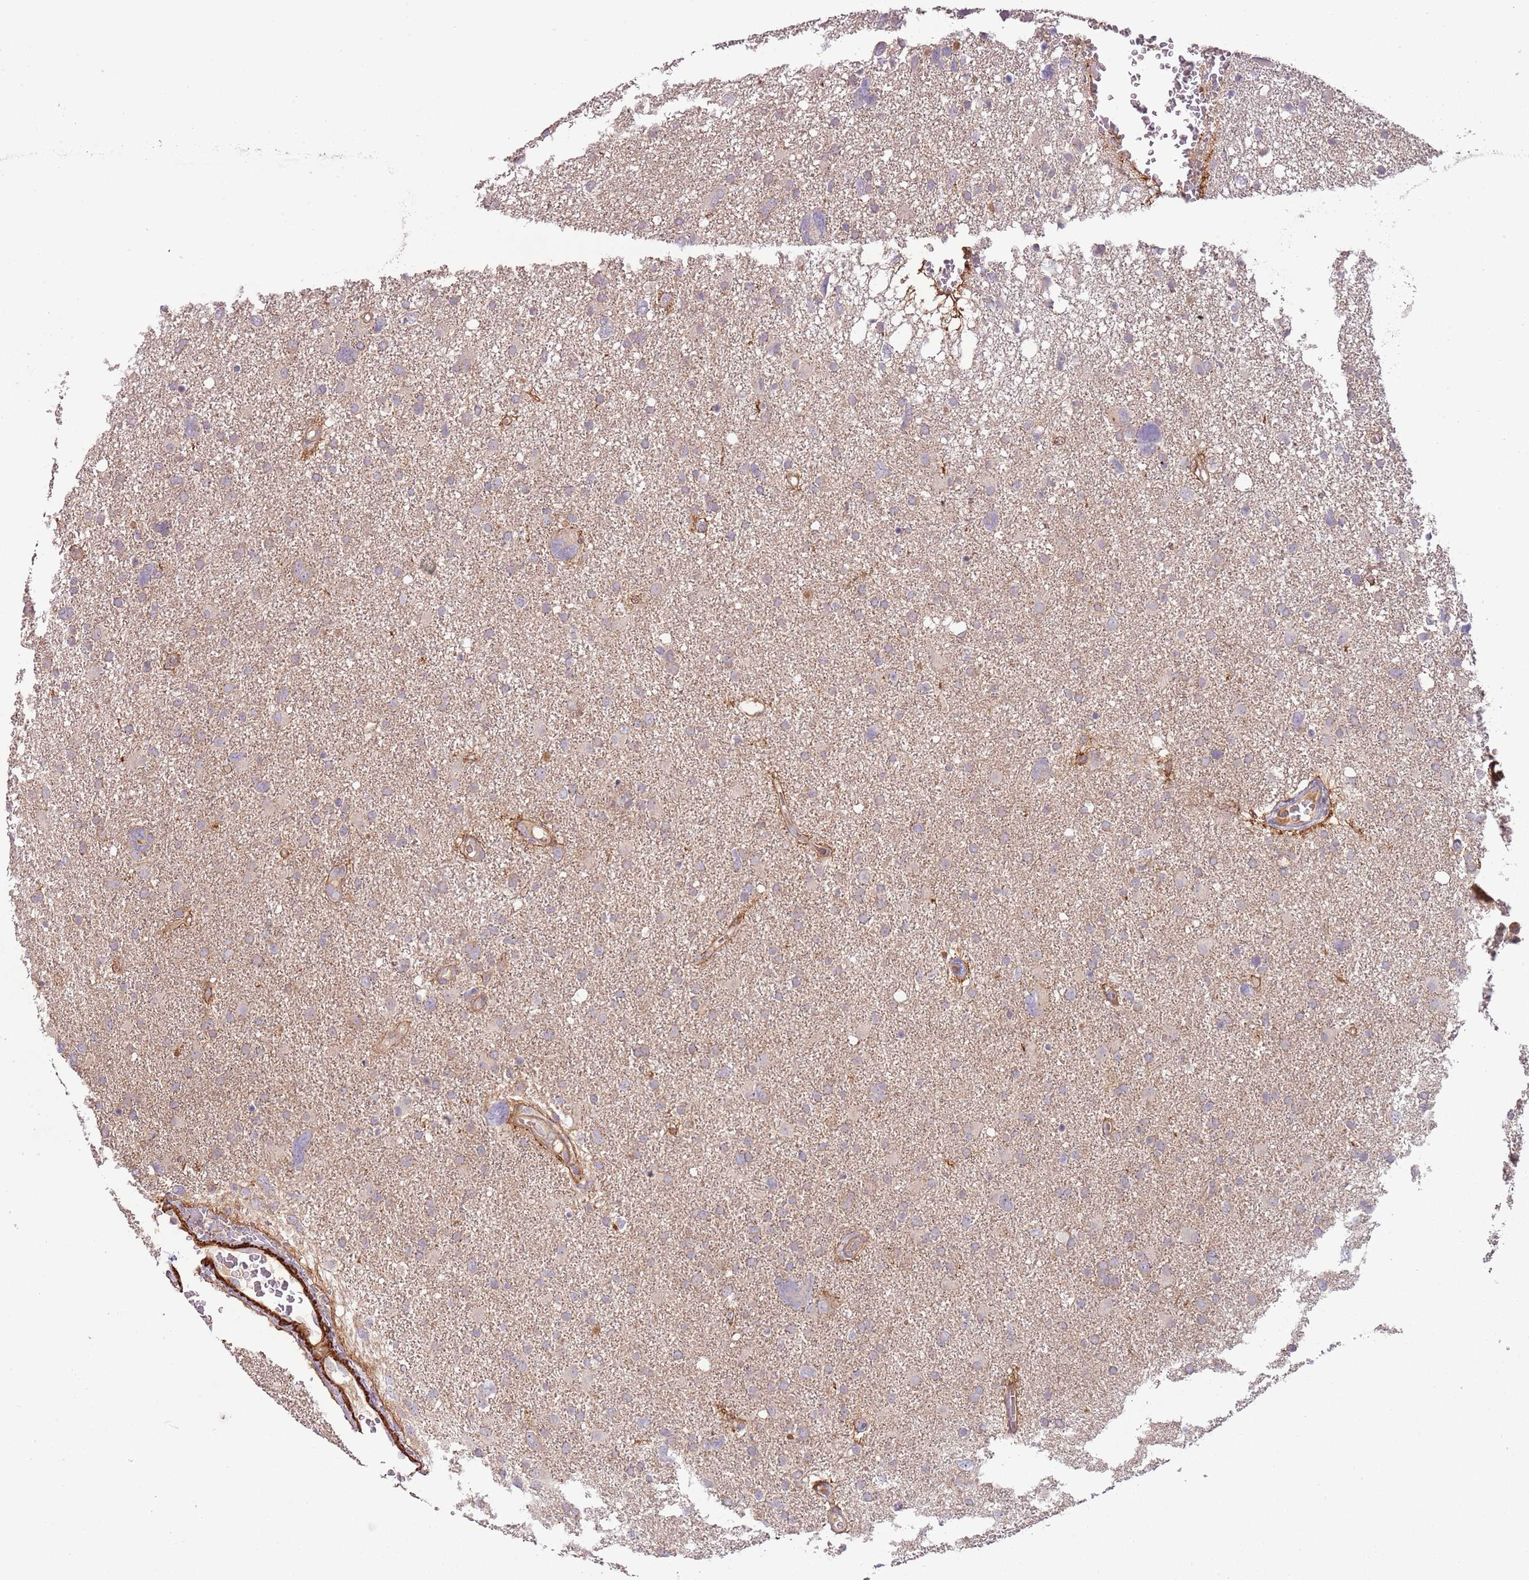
{"staining": {"intensity": "negative", "quantity": "none", "location": "none"}, "tissue": "glioma", "cell_type": "Tumor cells", "image_type": "cancer", "snomed": [{"axis": "morphology", "description": "Glioma, malignant, High grade"}, {"axis": "topography", "description": "Brain"}], "caption": "This is an IHC micrograph of glioma. There is no positivity in tumor cells.", "gene": "RNF128", "patient": {"sex": "male", "age": 61}}